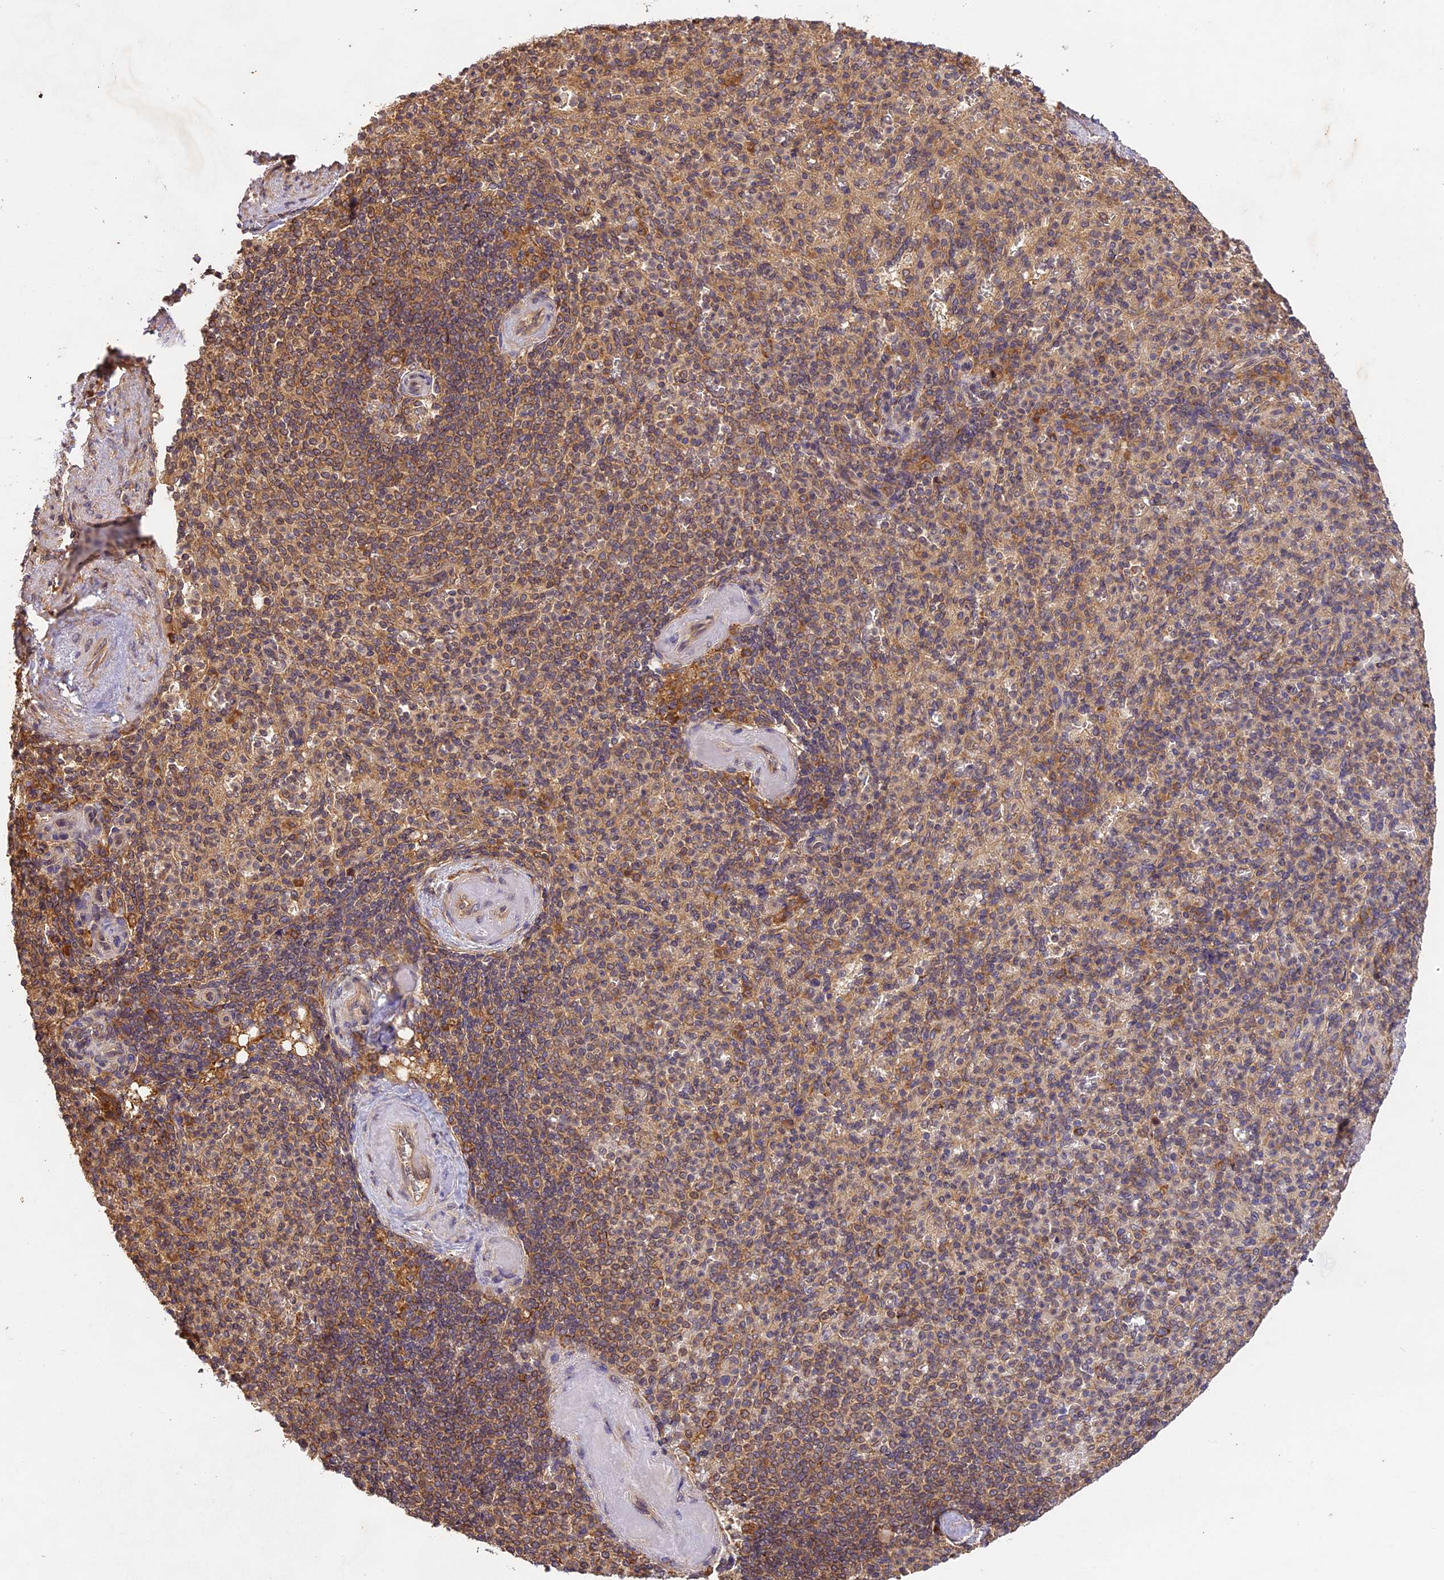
{"staining": {"intensity": "moderate", "quantity": "25%-75%", "location": "cytoplasmic/membranous"}, "tissue": "spleen", "cell_type": "Cells in red pulp", "image_type": "normal", "snomed": [{"axis": "morphology", "description": "Normal tissue, NOS"}, {"axis": "topography", "description": "Spleen"}], "caption": "Cells in red pulp display medium levels of moderate cytoplasmic/membranous staining in approximately 25%-75% of cells in unremarkable spleen. (DAB IHC with brightfield microscopy, high magnification).", "gene": "BRAP", "patient": {"sex": "female", "age": 74}}